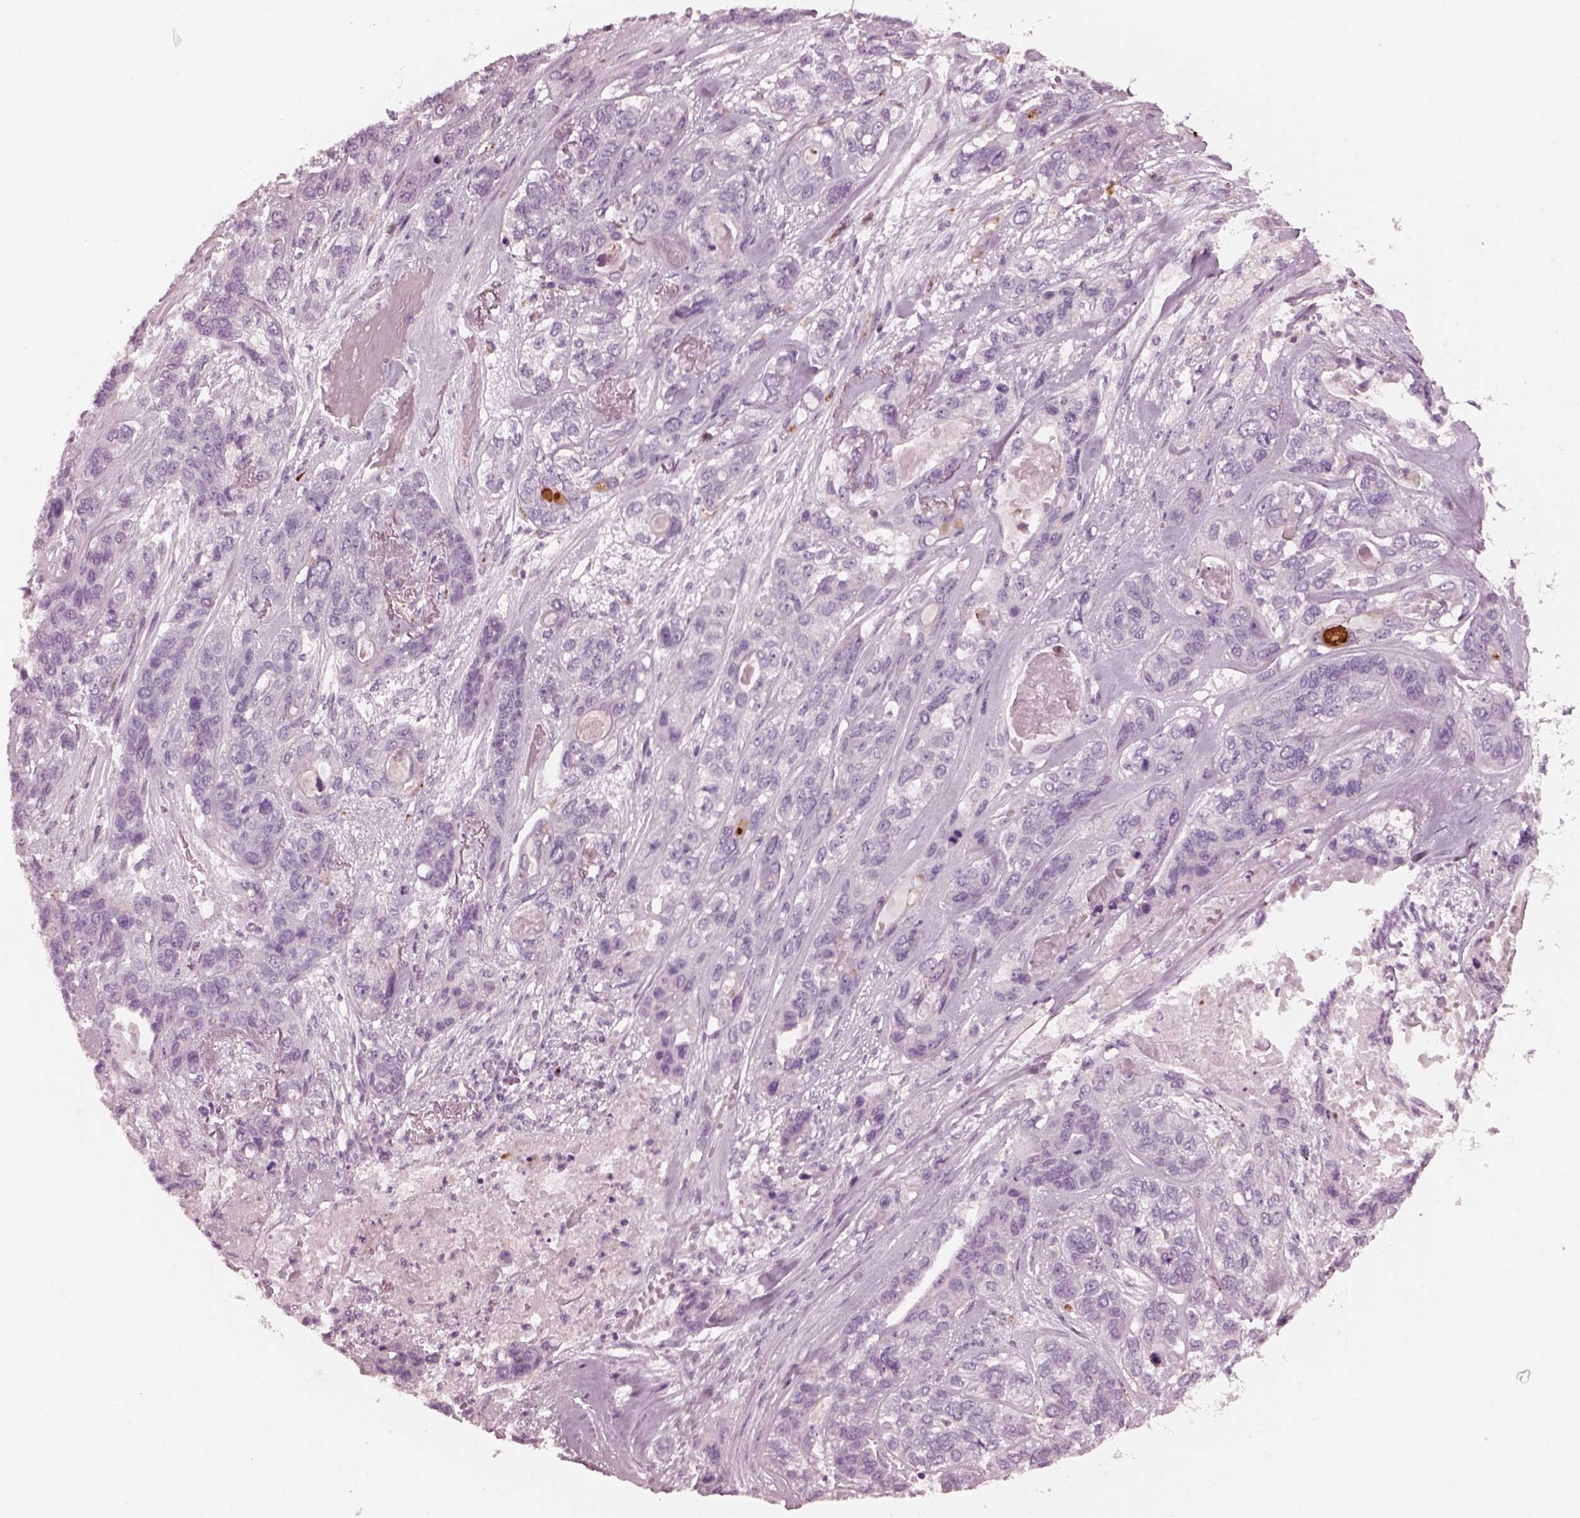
{"staining": {"intensity": "negative", "quantity": "none", "location": "none"}, "tissue": "lung cancer", "cell_type": "Tumor cells", "image_type": "cancer", "snomed": [{"axis": "morphology", "description": "Squamous cell carcinoma, NOS"}, {"axis": "topography", "description": "Lung"}], "caption": "Tumor cells show no significant protein expression in lung cancer.", "gene": "SLAMF8", "patient": {"sex": "female", "age": 70}}